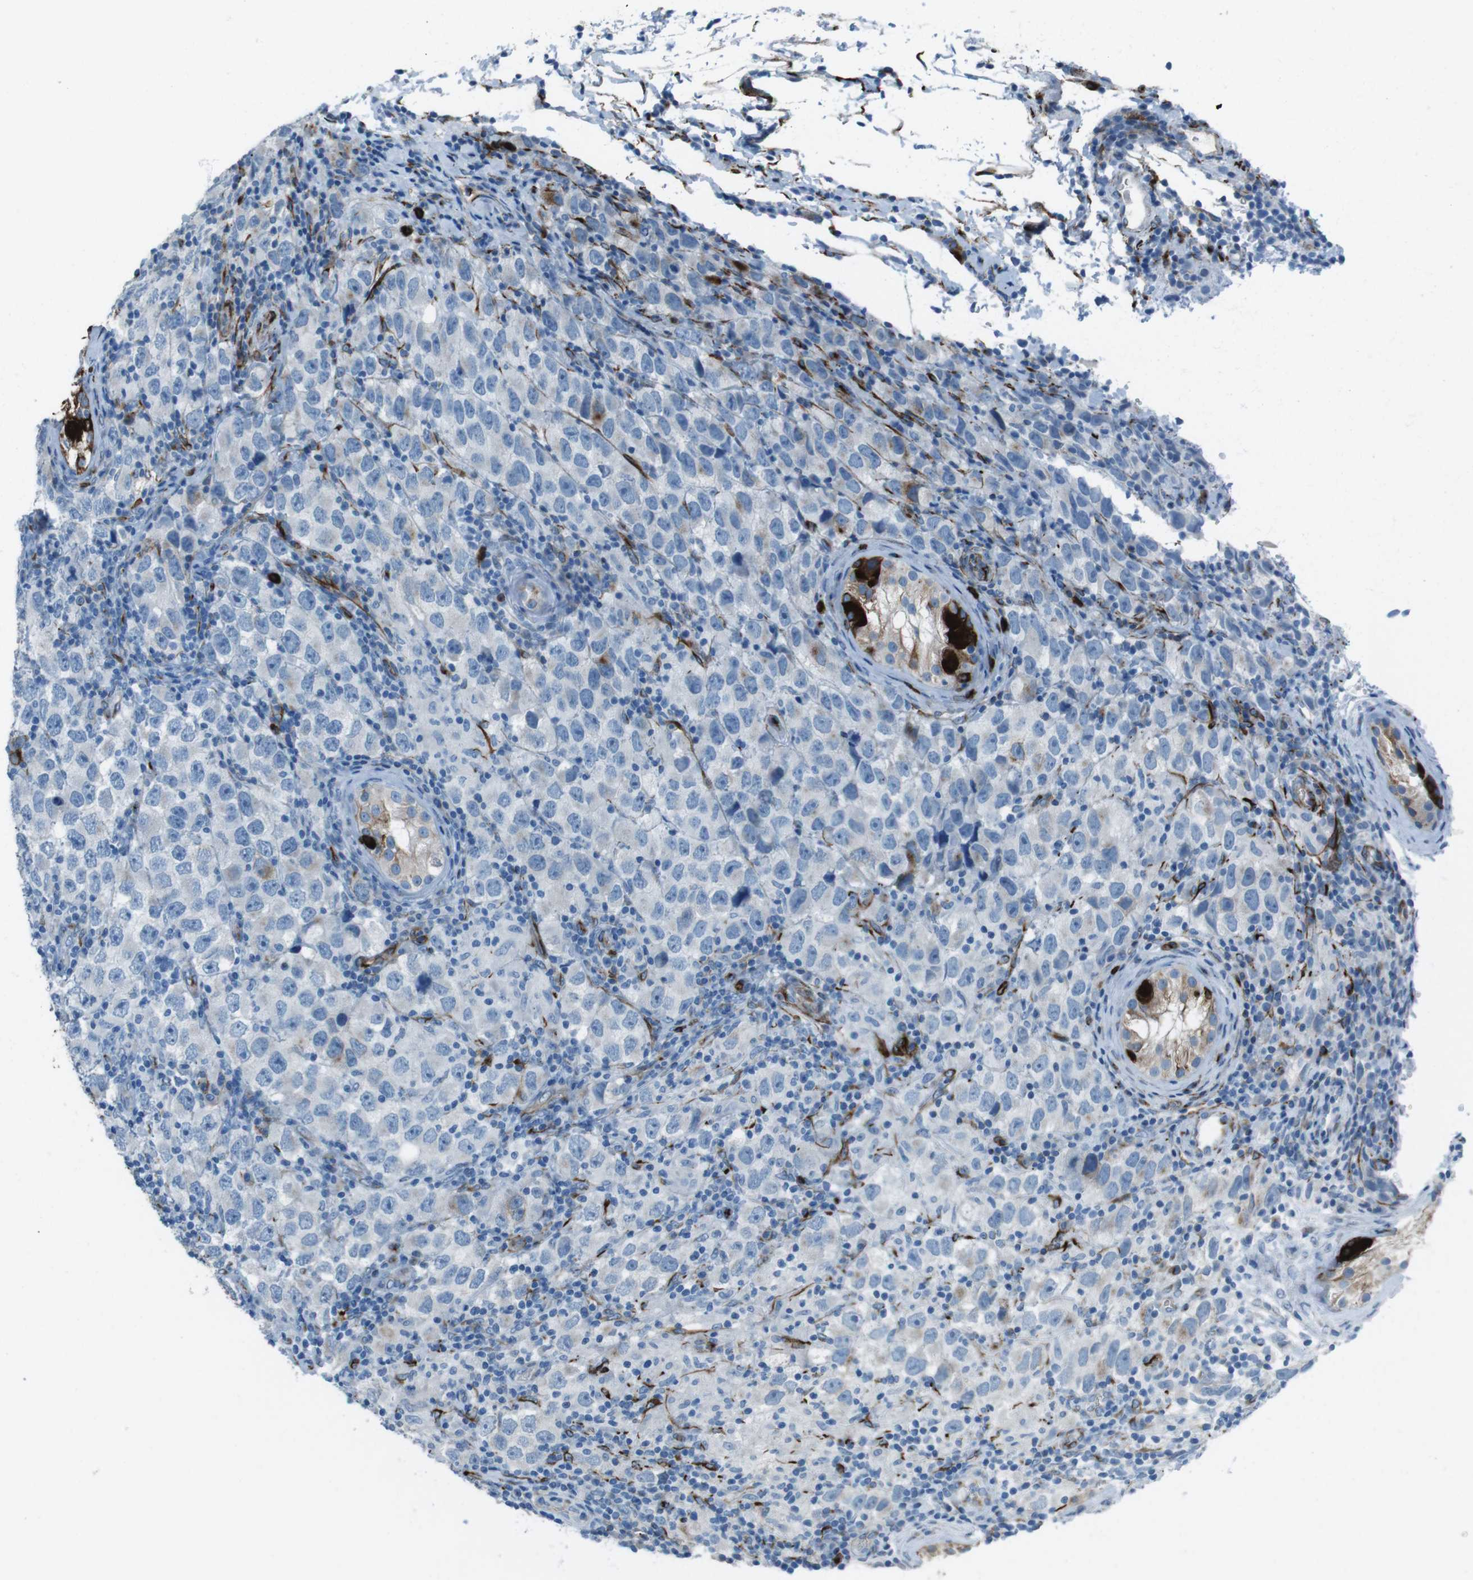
{"staining": {"intensity": "negative", "quantity": "none", "location": "none"}, "tissue": "testis cancer", "cell_type": "Tumor cells", "image_type": "cancer", "snomed": [{"axis": "morphology", "description": "Carcinoma, Embryonal, NOS"}, {"axis": "topography", "description": "Testis"}], "caption": "The IHC photomicrograph has no significant expression in tumor cells of testis embryonal carcinoma tissue.", "gene": "TUBB2A", "patient": {"sex": "male", "age": 21}}